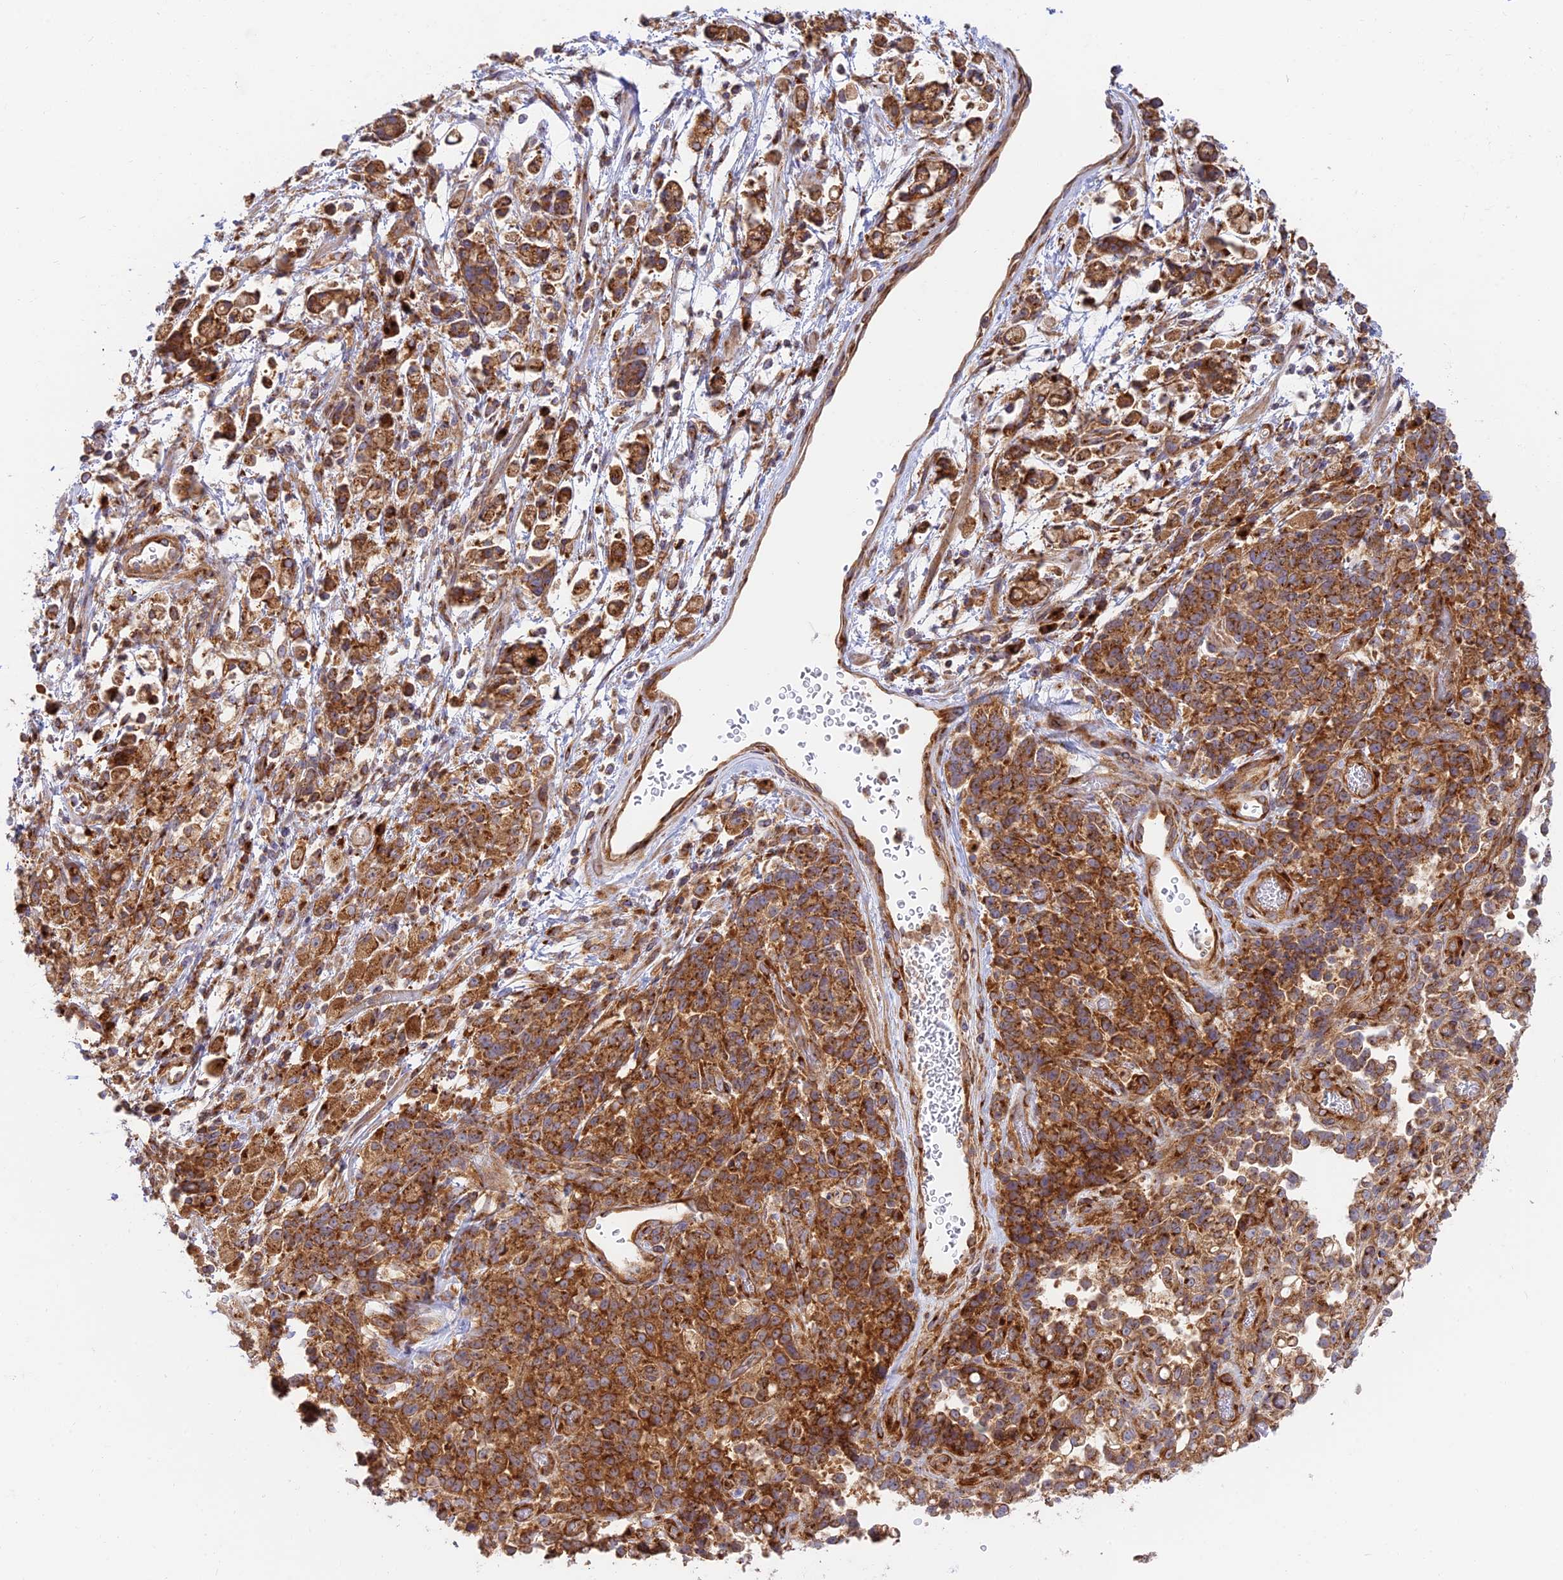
{"staining": {"intensity": "strong", "quantity": ">75%", "location": "cytoplasmic/membranous"}, "tissue": "stomach cancer", "cell_type": "Tumor cells", "image_type": "cancer", "snomed": [{"axis": "morphology", "description": "Adenocarcinoma, NOS"}, {"axis": "topography", "description": "Stomach"}], "caption": "Human stomach adenocarcinoma stained for a protein (brown) exhibits strong cytoplasmic/membranous positive positivity in approximately >75% of tumor cells.", "gene": "GOLGA3", "patient": {"sex": "female", "age": 60}}